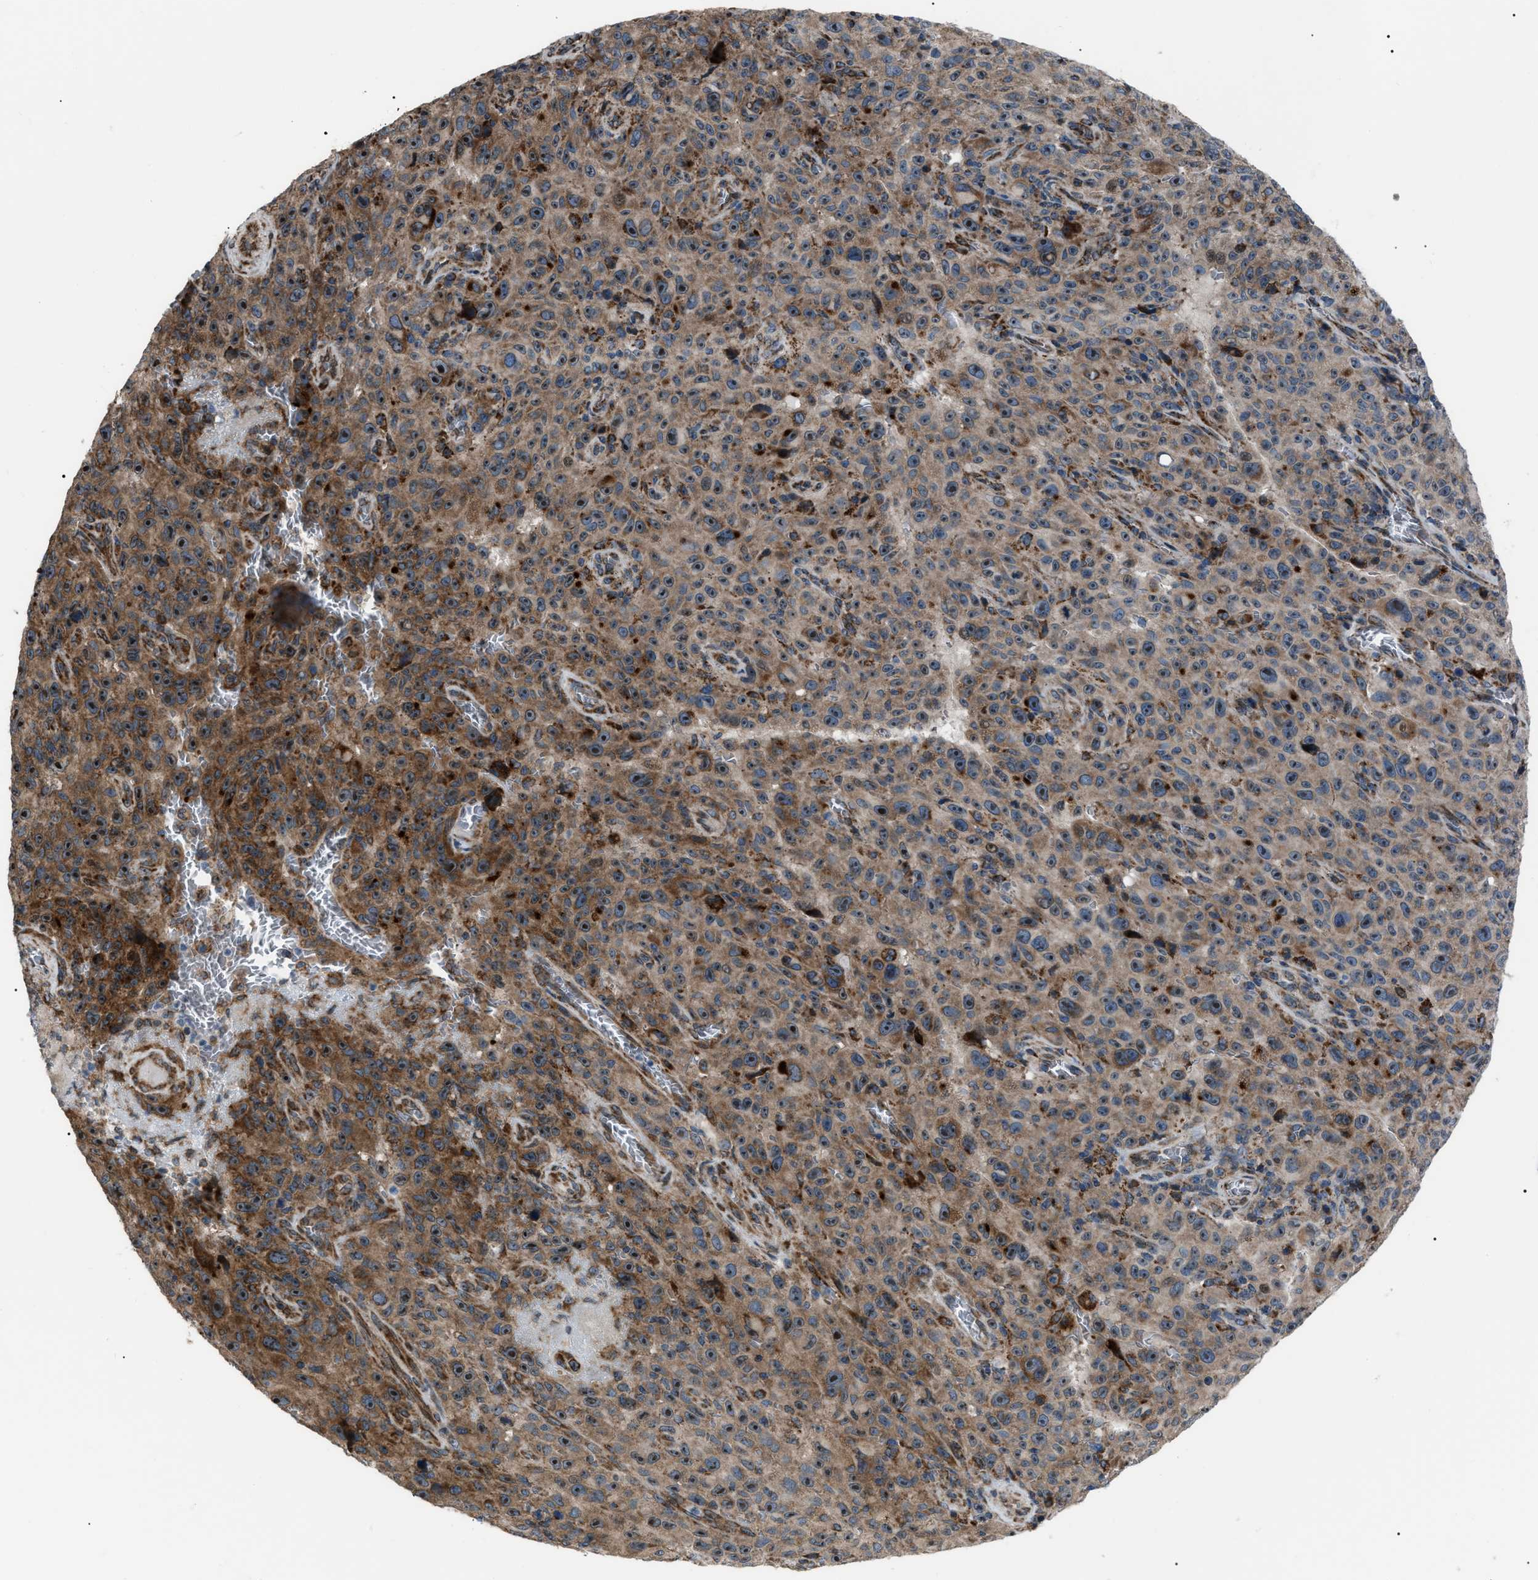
{"staining": {"intensity": "strong", "quantity": ">75%", "location": "cytoplasmic/membranous"}, "tissue": "melanoma", "cell_type": "Tumor cells", "image_type": "cancer", "snomed": [{"axis": "morphology", "description": "Malignant melanoma, NOS"}, {"axis": "topography", "description": "Skin"}], "caption": "Malignant melanoma tissue reveals strong cytoplasmic/membranous staining in approximately >75% of tumor cells, visualized by immunohistochemistry.", "gene": "AGO2", "patient": {"sex": "female", "age": 82}}